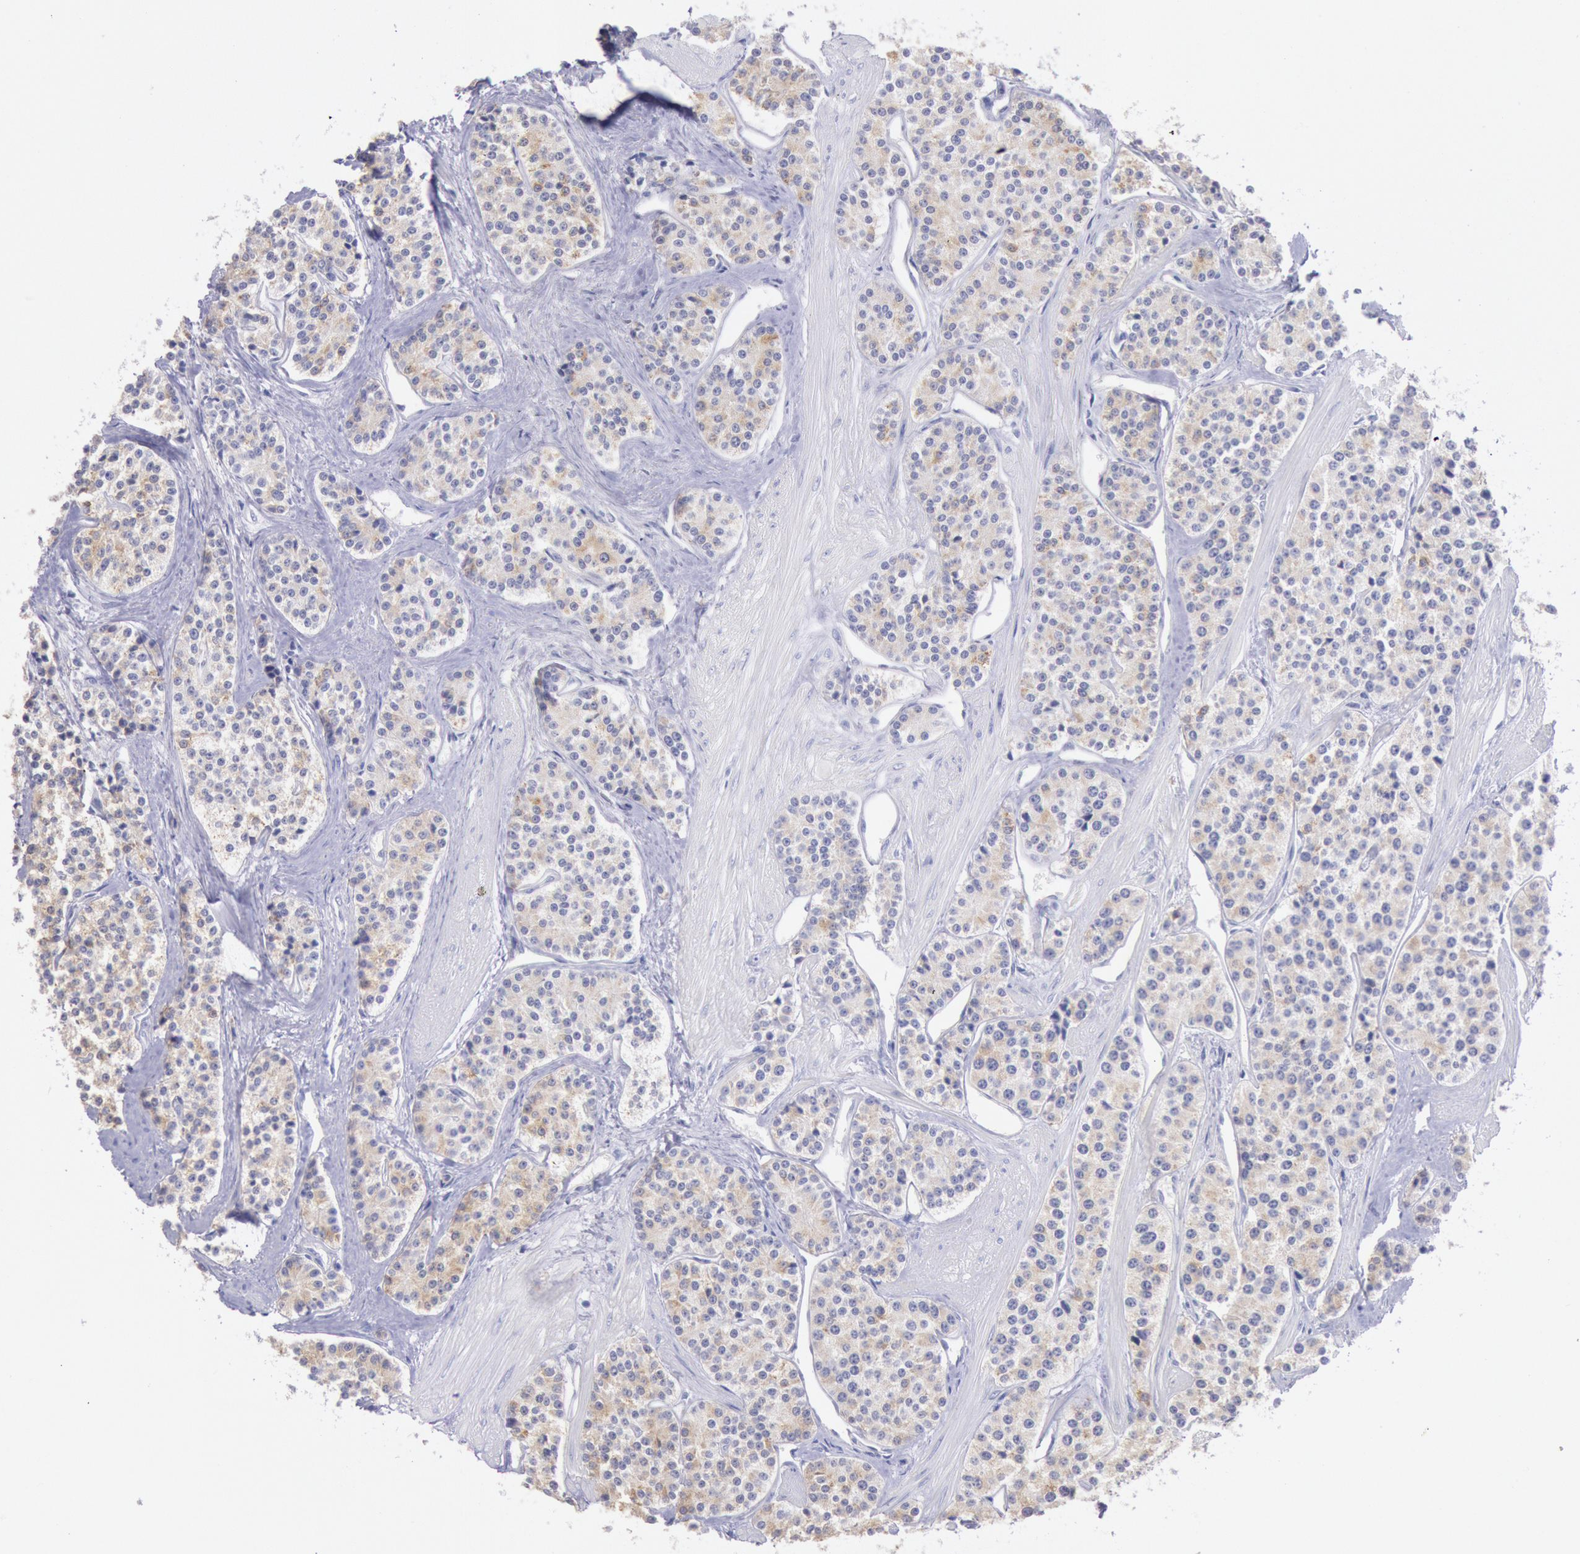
{"staining": {"intensity": "weak", "quantity": ">75%", "location": "cytoplasmic/membranous"}, "tissue": "carcinoid", "cell_type": "Tumor cells", "image_type": "cancer", "snomed": [{"axis": "morphology", "description": "Carcinoid, malignant, NOS"}, {"axis": "topography", "description": "Stomach"}], "caption": "Immunohistochemical staining of human carcinoid reveals weak cytoplasmic/membranous protein positivity in approximately >75% of tumor cells.", "gene": "GAL3ST1", "patient": {"sex": "female", "age": 76}}